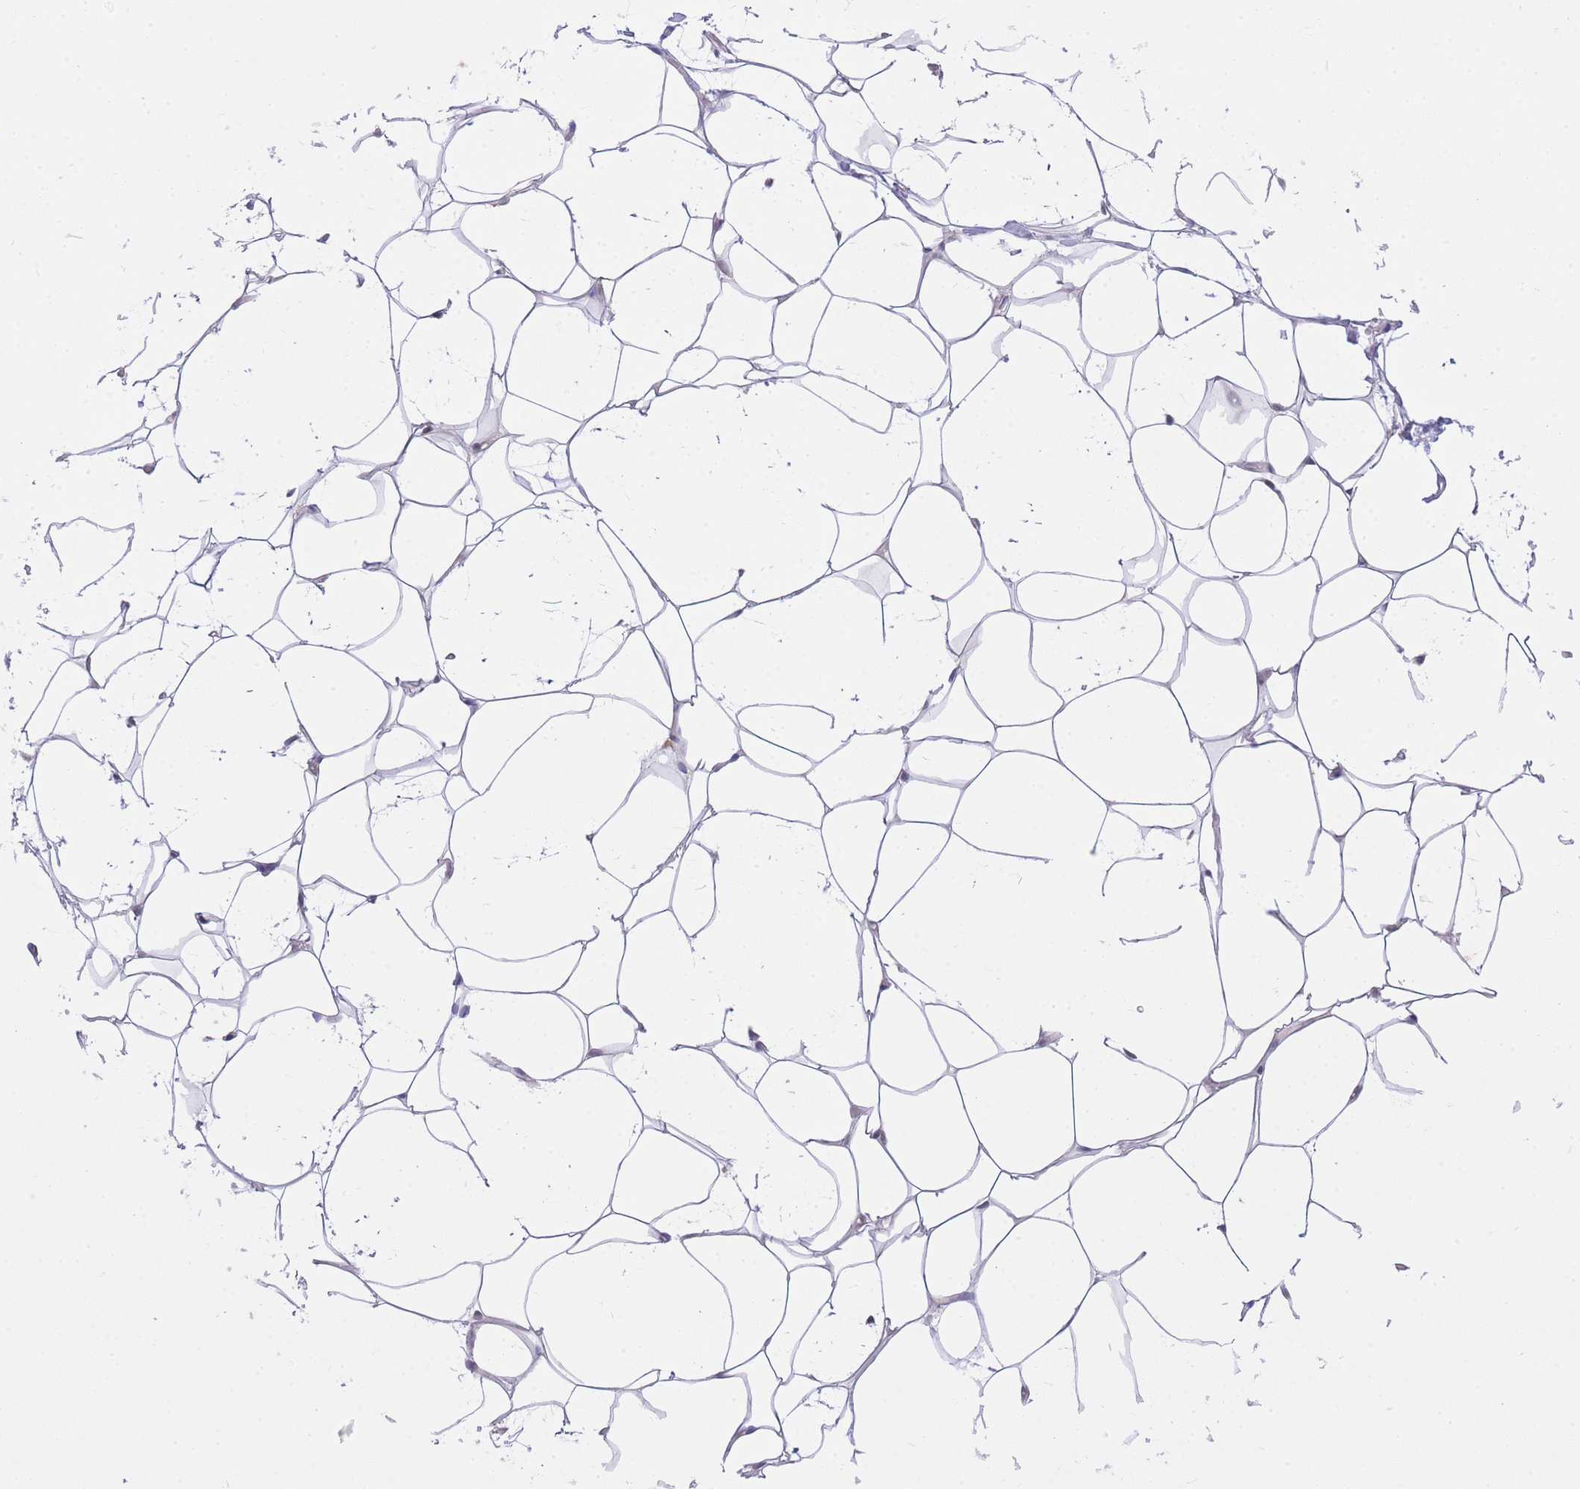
{"staining": {"intensity": "negative", "quantity": "none", "location": "none"}, "tissue": "adipose tissue", "cell_type": "Adipocytes", "image_type": "normal", "snomed": [{"axis": "morphology", "description": "Normal tissue, NOS"}, {"axis": "topography", "description": "Breast"}], "caption": "The IHC photomicrograph has no significant staining in adipocytes of adipose tissue. The staining is performed using DAB (3,3'-diaminobenzidine) brown chromogen with nuclei counter-stained in using hematoxylin.", "gene": "UBXN7", "patient": {"sex": "female", "age": 26}}